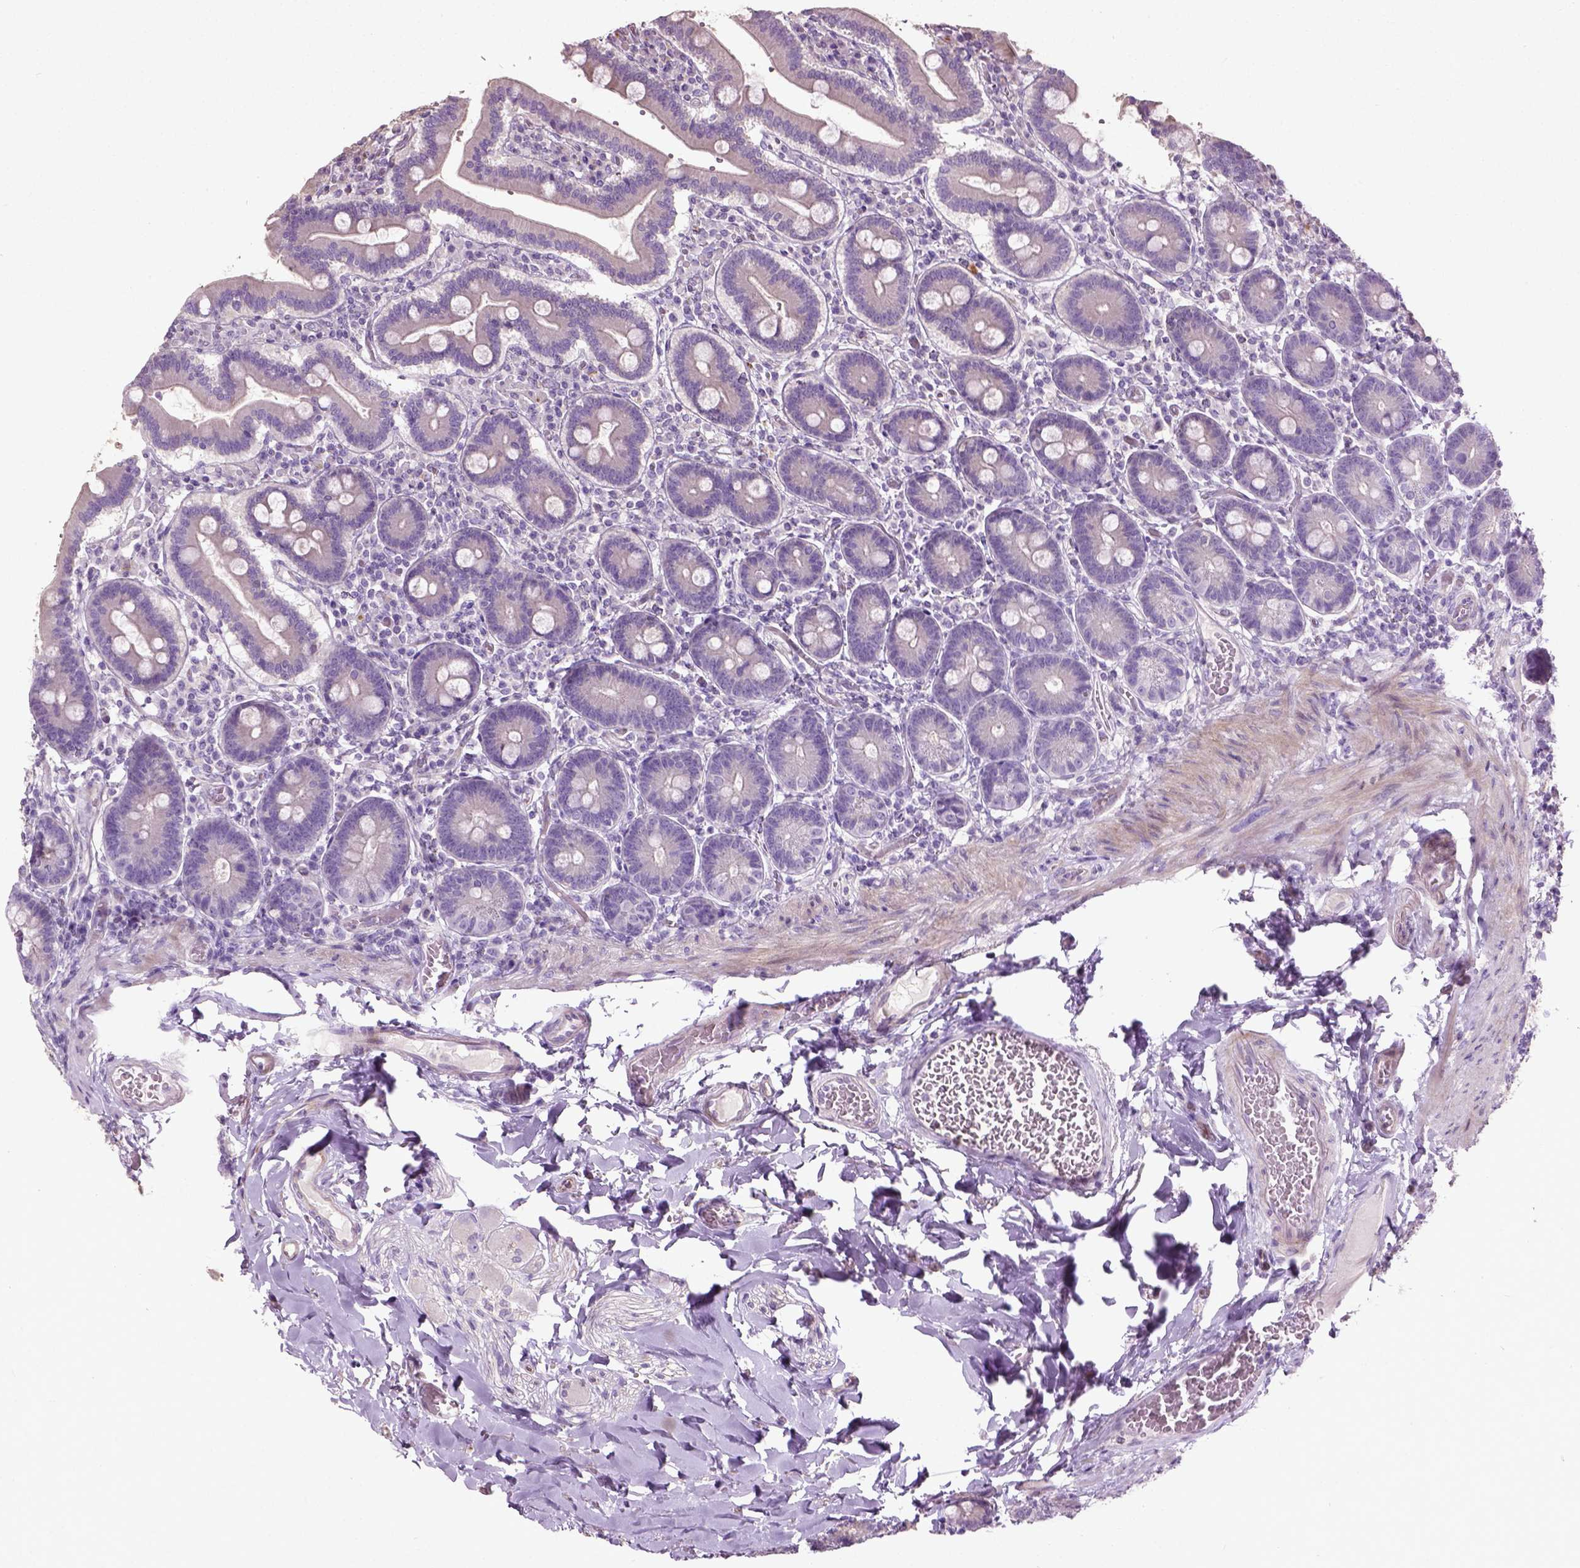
{"staining": {"intensity": "moderate", "quantity": "<25%", "location": "cytoplasmic/membranous"}, "tissue": "duodenum", "cell_type": "Glandular cells", "image_type": "normal", "snomed": [{"axis": "morphology", "description": "Normal tissue, NOS"}, {"axis": "topography", "description": "Duodenum"}], "caption": "The photomicrograph exhibits immunohistochemical staining of benign duodenum. There is moderate cytoplasmic/membranous positivity is identified in about <25% of glandular cells.", "gene": "PKP3", "patient": {"sex": "female", "age": 62}}